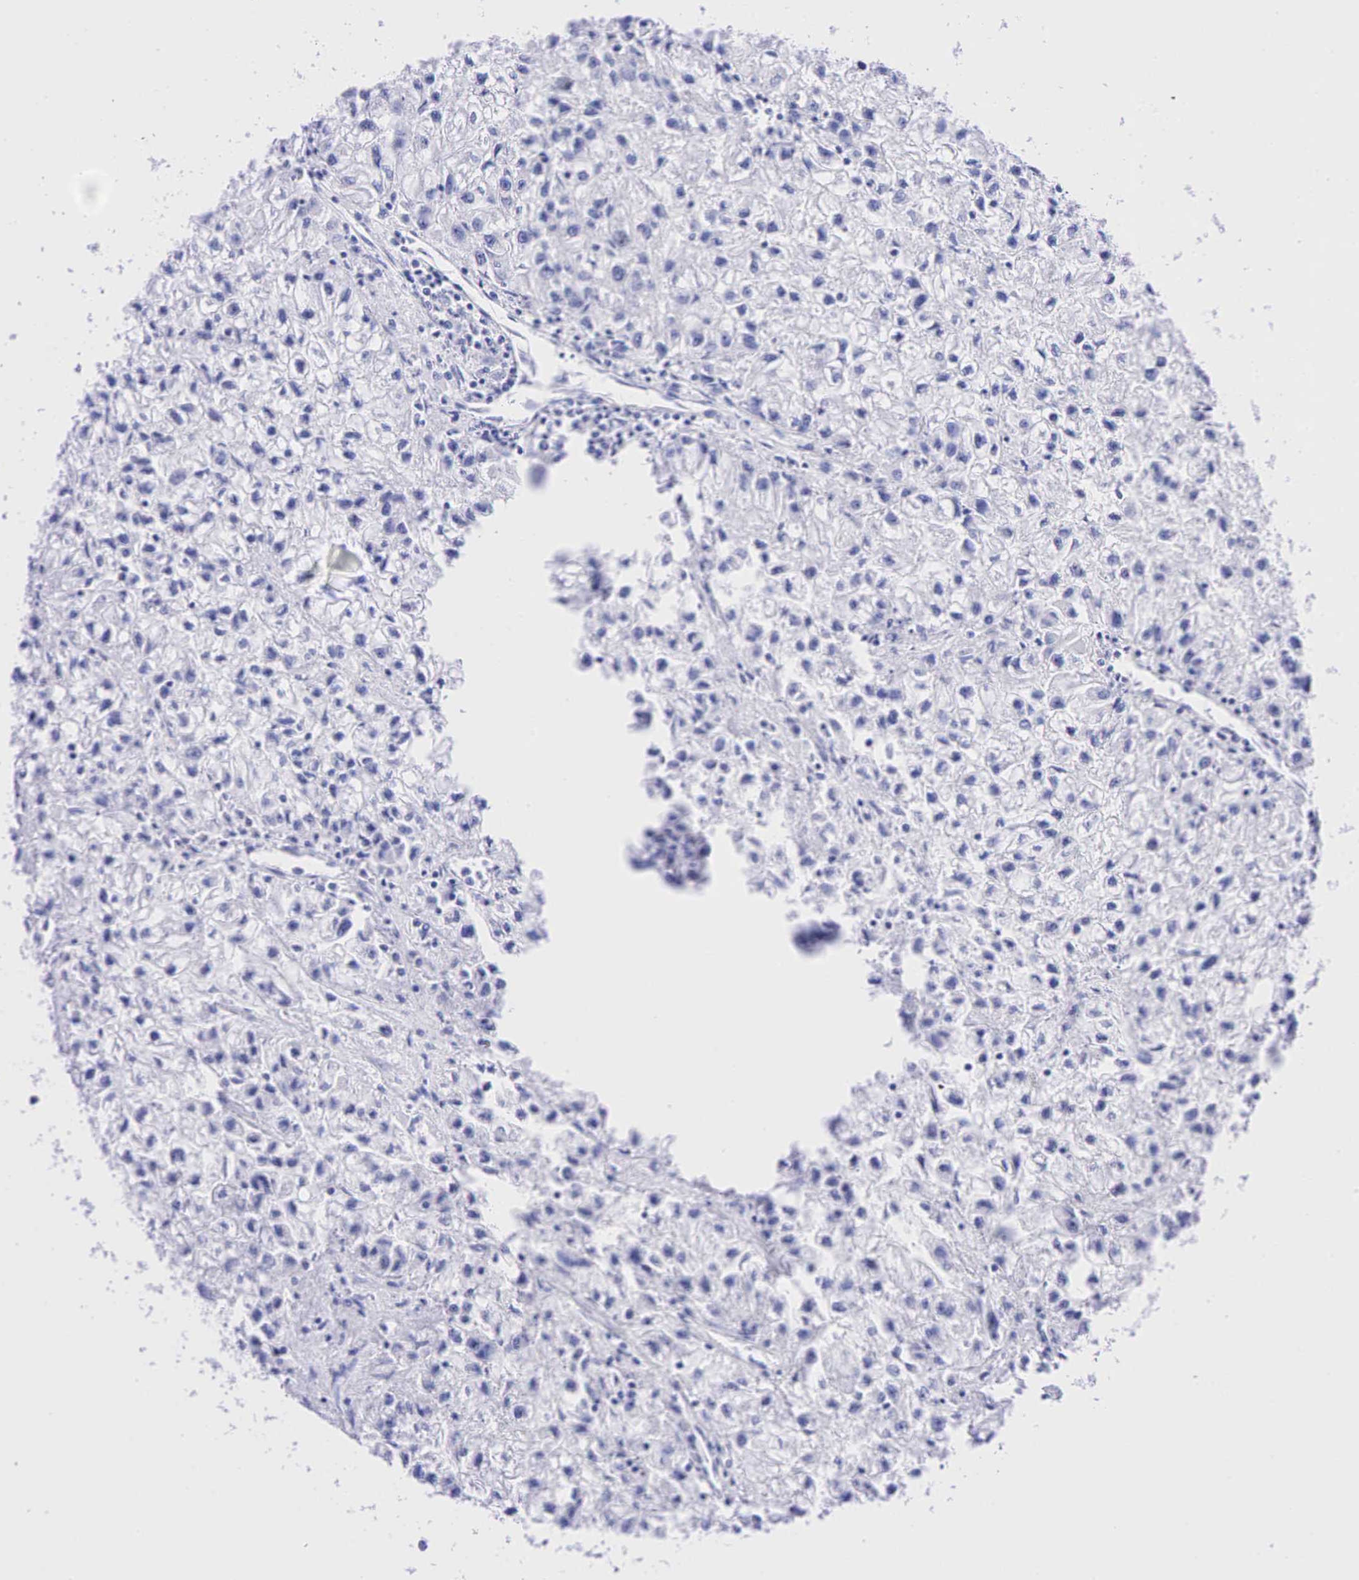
{"staining": {"intensity": "negative", "quantity": "none", "location": "none"}, "tissue": "renal cancer", "cell_type": "Tumor cells", "image_type": "cancer", "snomed": [{"axis": "morphology", "description": "Adenocarcinoma, NOS"}, {"axis": "topography", "description": "Kidney"}], "caption": "This is a photomicrograph of immunohistochemistry (IHC) staining of renal cancer, which shows no positivity in tumor cells. (Immunohistochemistry, brightfield microscopy, high magnification).", "gene": "CHGA", "patient": {"sex": "male", "age": 59}}